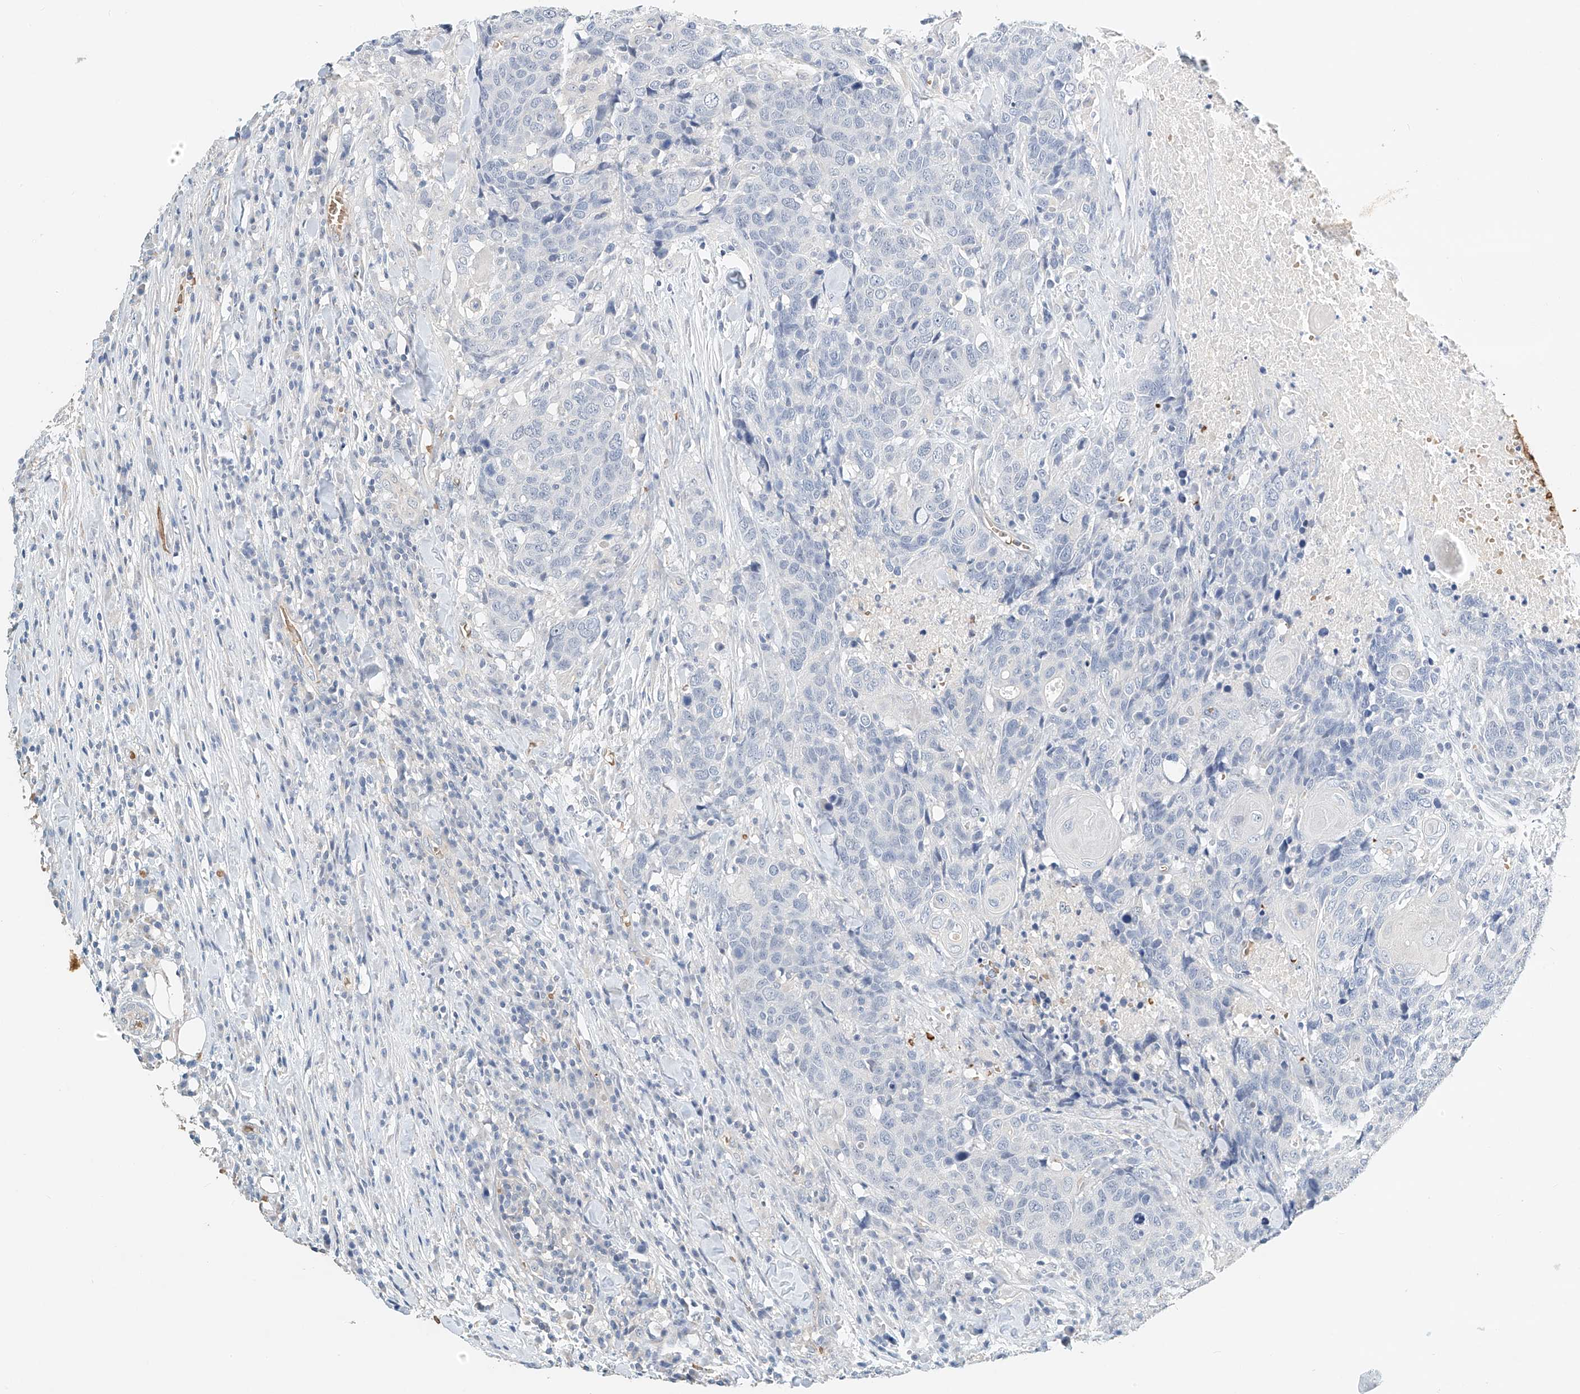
{"staining": {"intensity": "negative", "quantity": "none", "location": "none"}, "tissue": "head and neck cancer", "cell_type": "Tumor cells", "image_type": "cancer", "snomed": [{"axis": "morphology", "description": "Squamous cell carcinoma, NOS"}, {"axis": "topography", "description": "Head-Neck"}], "caption": "Tumor cells are negative for protein expression in human squamous cell carcinoma (head and neck).", "gene": "RCAN3", "patient": {"sex": "male", "age": 66}}